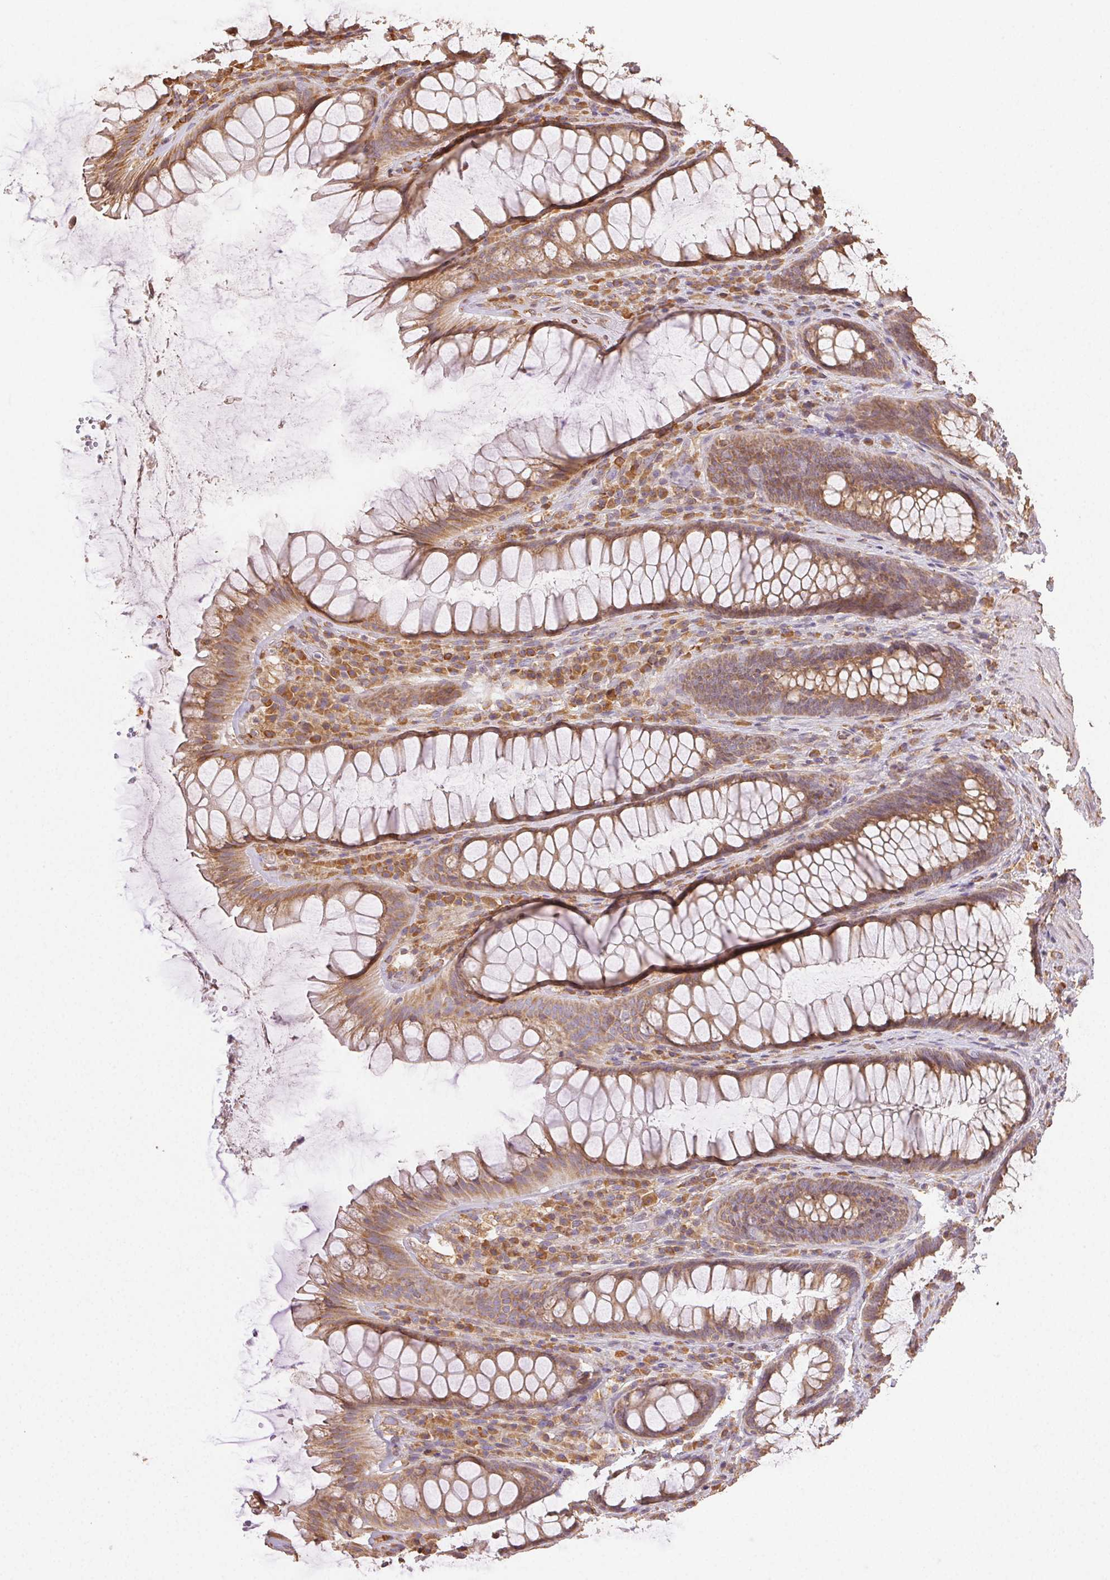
{"staining": {"intensity": "moderate", "quantity": ">75%", "location": "cytoplasmic/membranous"}, "tissue": "rectum", "cell_type": "Glandular cells", "image_type": "normal", "snomed": [{"axis": "morphology", "description": "Normal tissue, NOS"}, {"axis": "topography", "description": "Rectum"}], "caption": "Rectum stained with DAB immunohistochemistry exhibits medium levels of moderate cytoplasmic/membranous staining in about >75% of glandular cells.", "gene": "ENTREP1", "patient": {"sex": "male", "age": 72}}